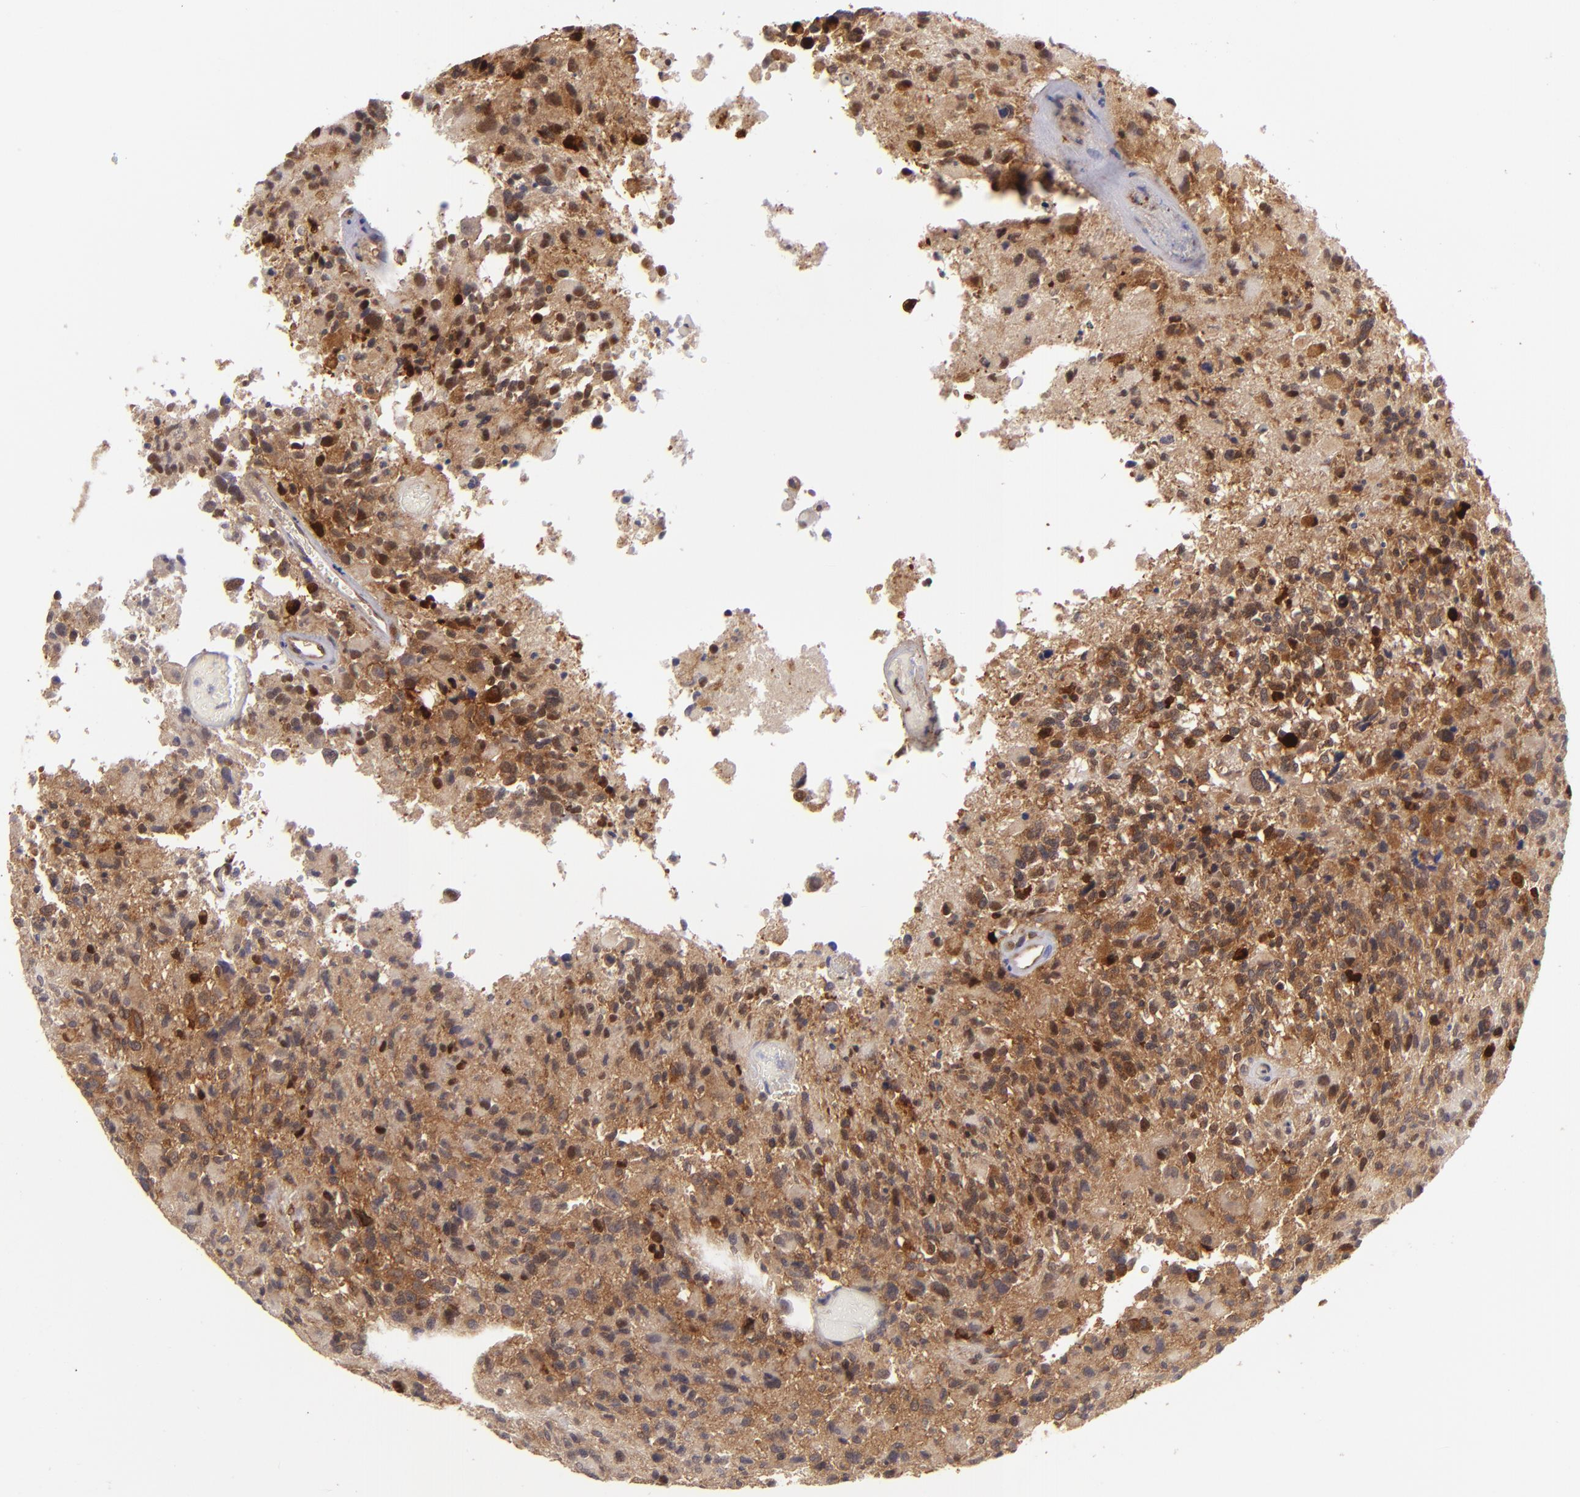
{"staining": {"intensity": "strong", "quantity": ">75%", "location": "cytoplasmic/membranous"}, "tissue": "glioma", "cell_type": "Tumor cells", "image_type": "cancer", "snomed": [{"axis": "morphology", "description": "Glioma, malignant, High grade"}, {"axis": "topography", "description": "Brain"}], "caption": "About >75% of tumor cells in human high-grade glioma (malignant) reveal strong cytoplasmic/membranous protein expression as visualized by brown immunohistochemical staining.", "gene": "PTPN13", "patient": {"sex": "male", "age": 69}}